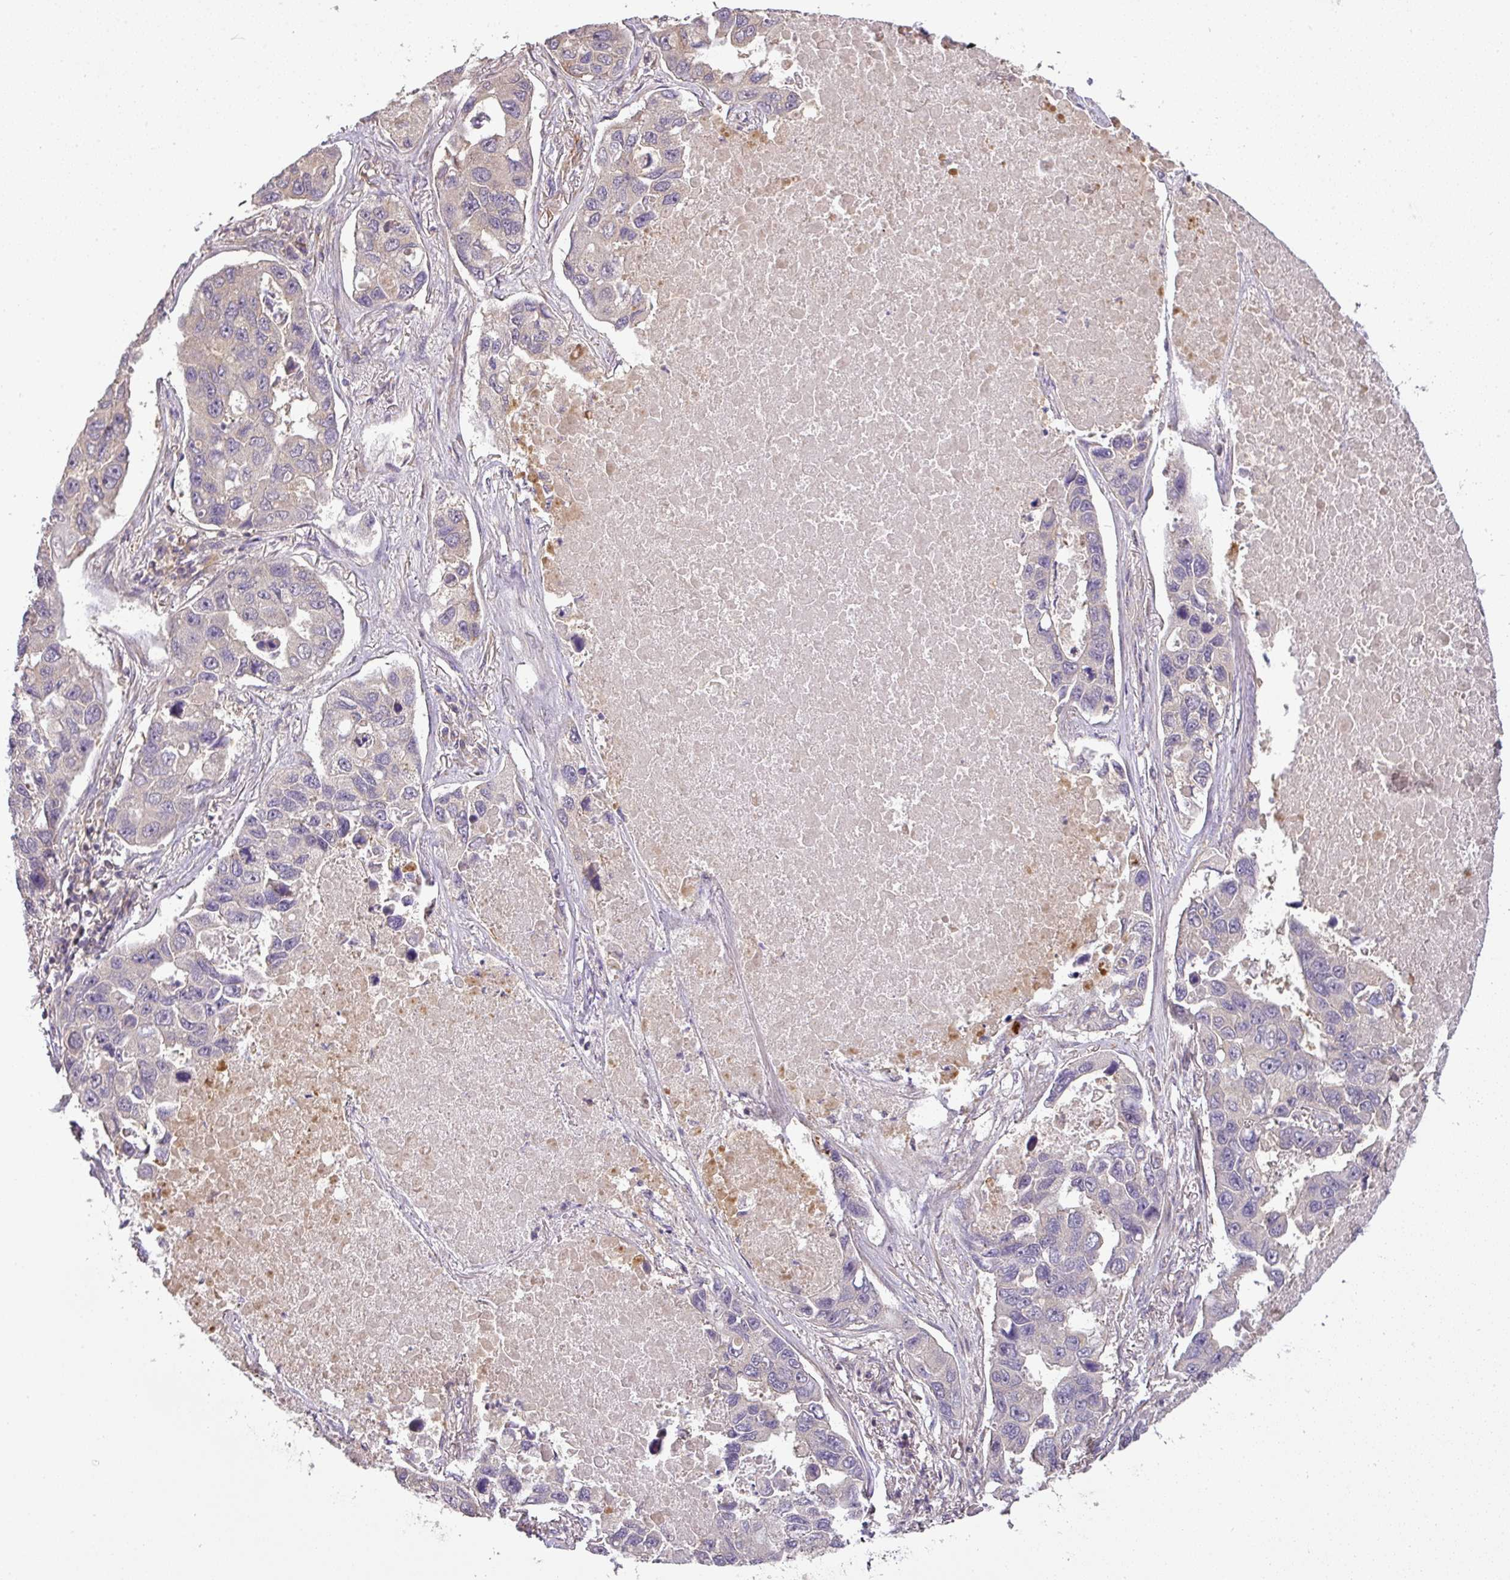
{"staining": {"intensity": "negative", "quantity": "none", "location": "none"}, "tissue": "lung cancer", "cell_type": "Tumor cells", "image_type": "cancer", "snomed": [{"axis": "morphology", "description": "Adenocarcinoma, NOS"}, {"axis": "topography", "description": "Lung"}], "caption": "The image shows no staining of tumor cells in adenocarcinoma (lung).", "gene": "TCL1B", "patient": {"sex": "male", "age": 64}}